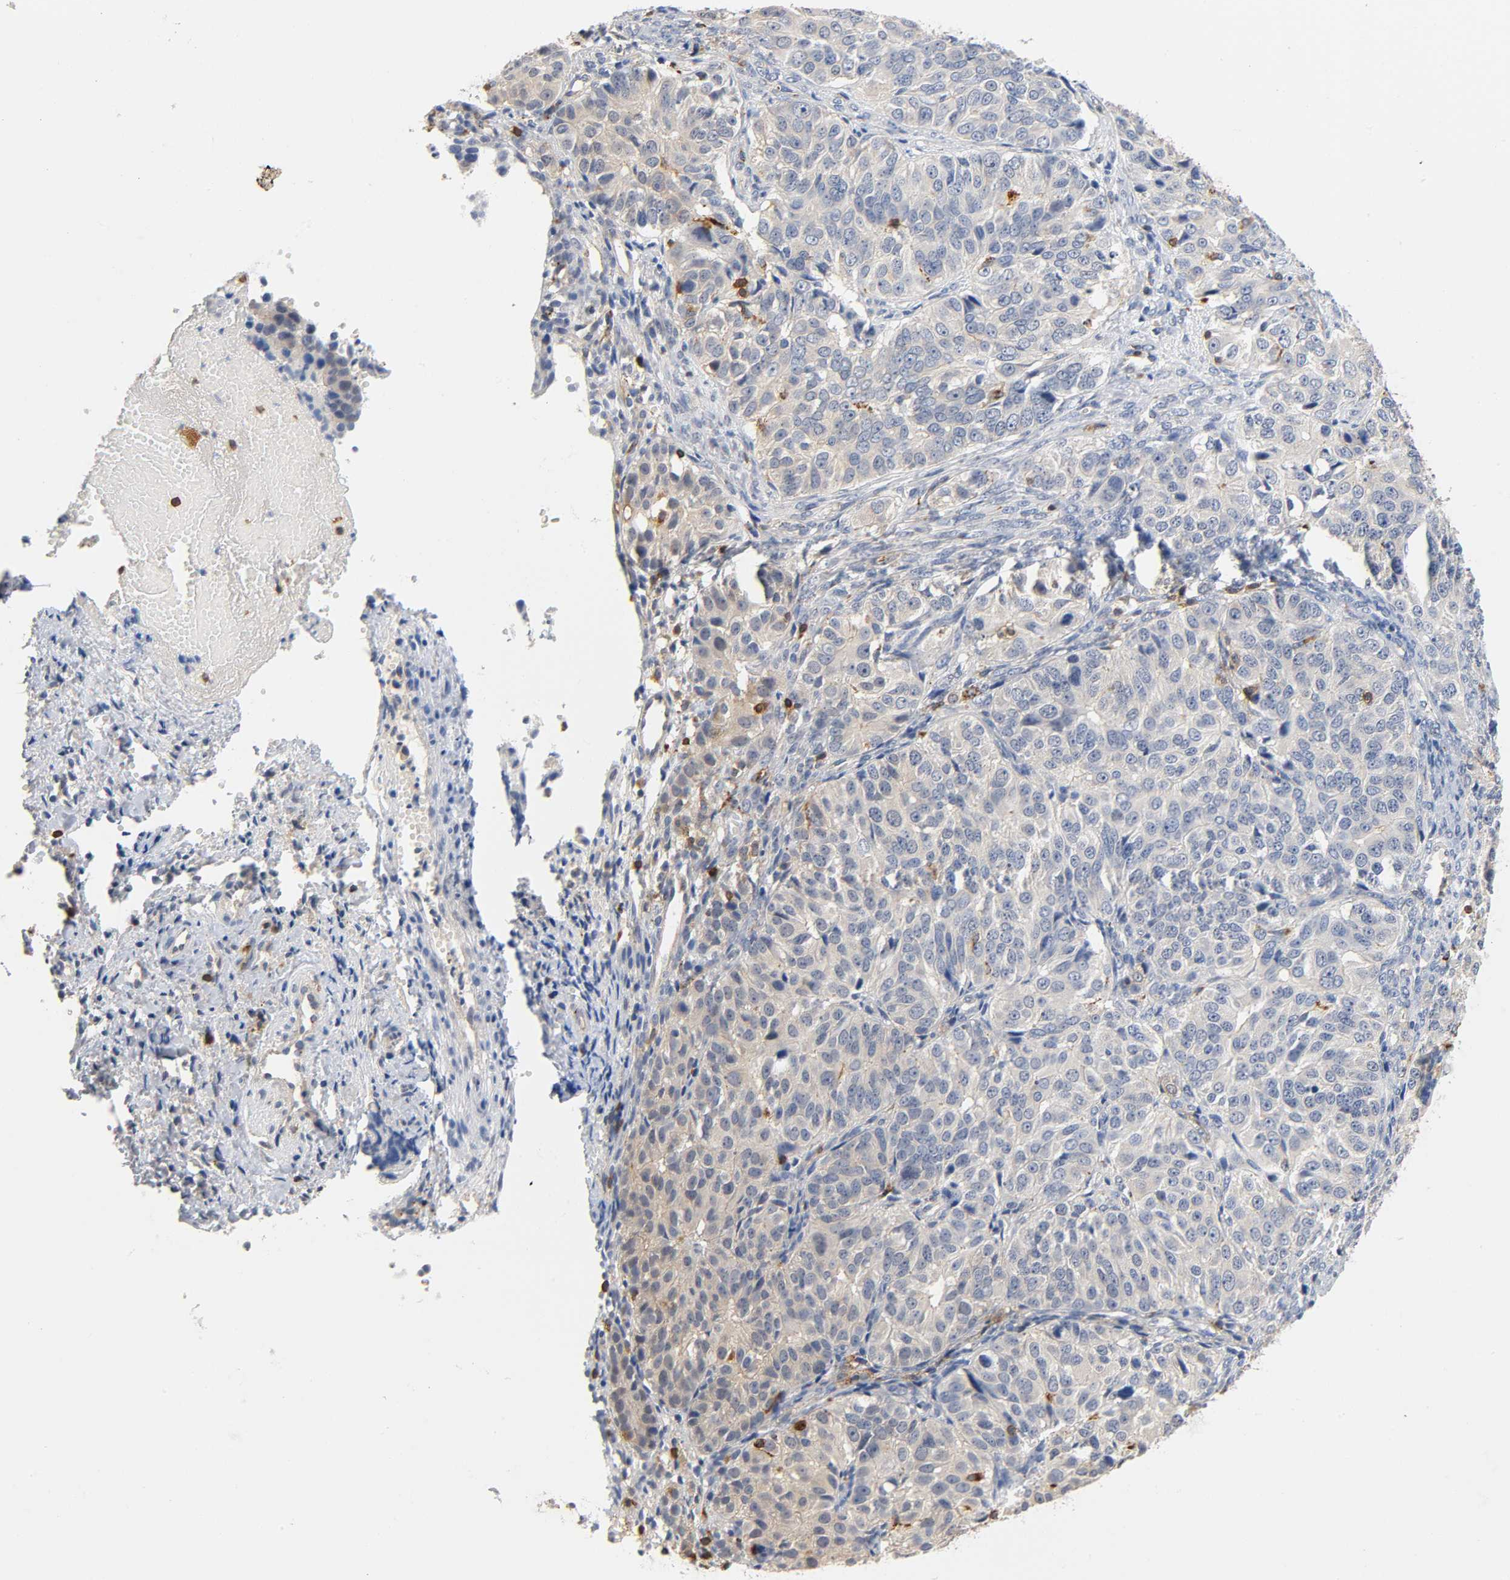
{"staining": {"intensity": "weak", "quantity": "25%-75%", "location": "cytoplasmic/membranous"}, "tissue": "ovarian cancer", "cell_type": "Tumor cells", "image_type": "cancer", "snomed": [{"axis": "morphology", "description": "Carcinoma, endometroid"}, {"axis": "topography", "description": "Ovary"}], "caption": "Brown immunohistochemical staining in human ovarian cancer (endometroid carcinoma) exhibits weak cytoplasmic/membranous positivity in about 25%-75% of tumor cells.", "gene": "UCKL1", "patient": {"sex": "female", "age": 51}}